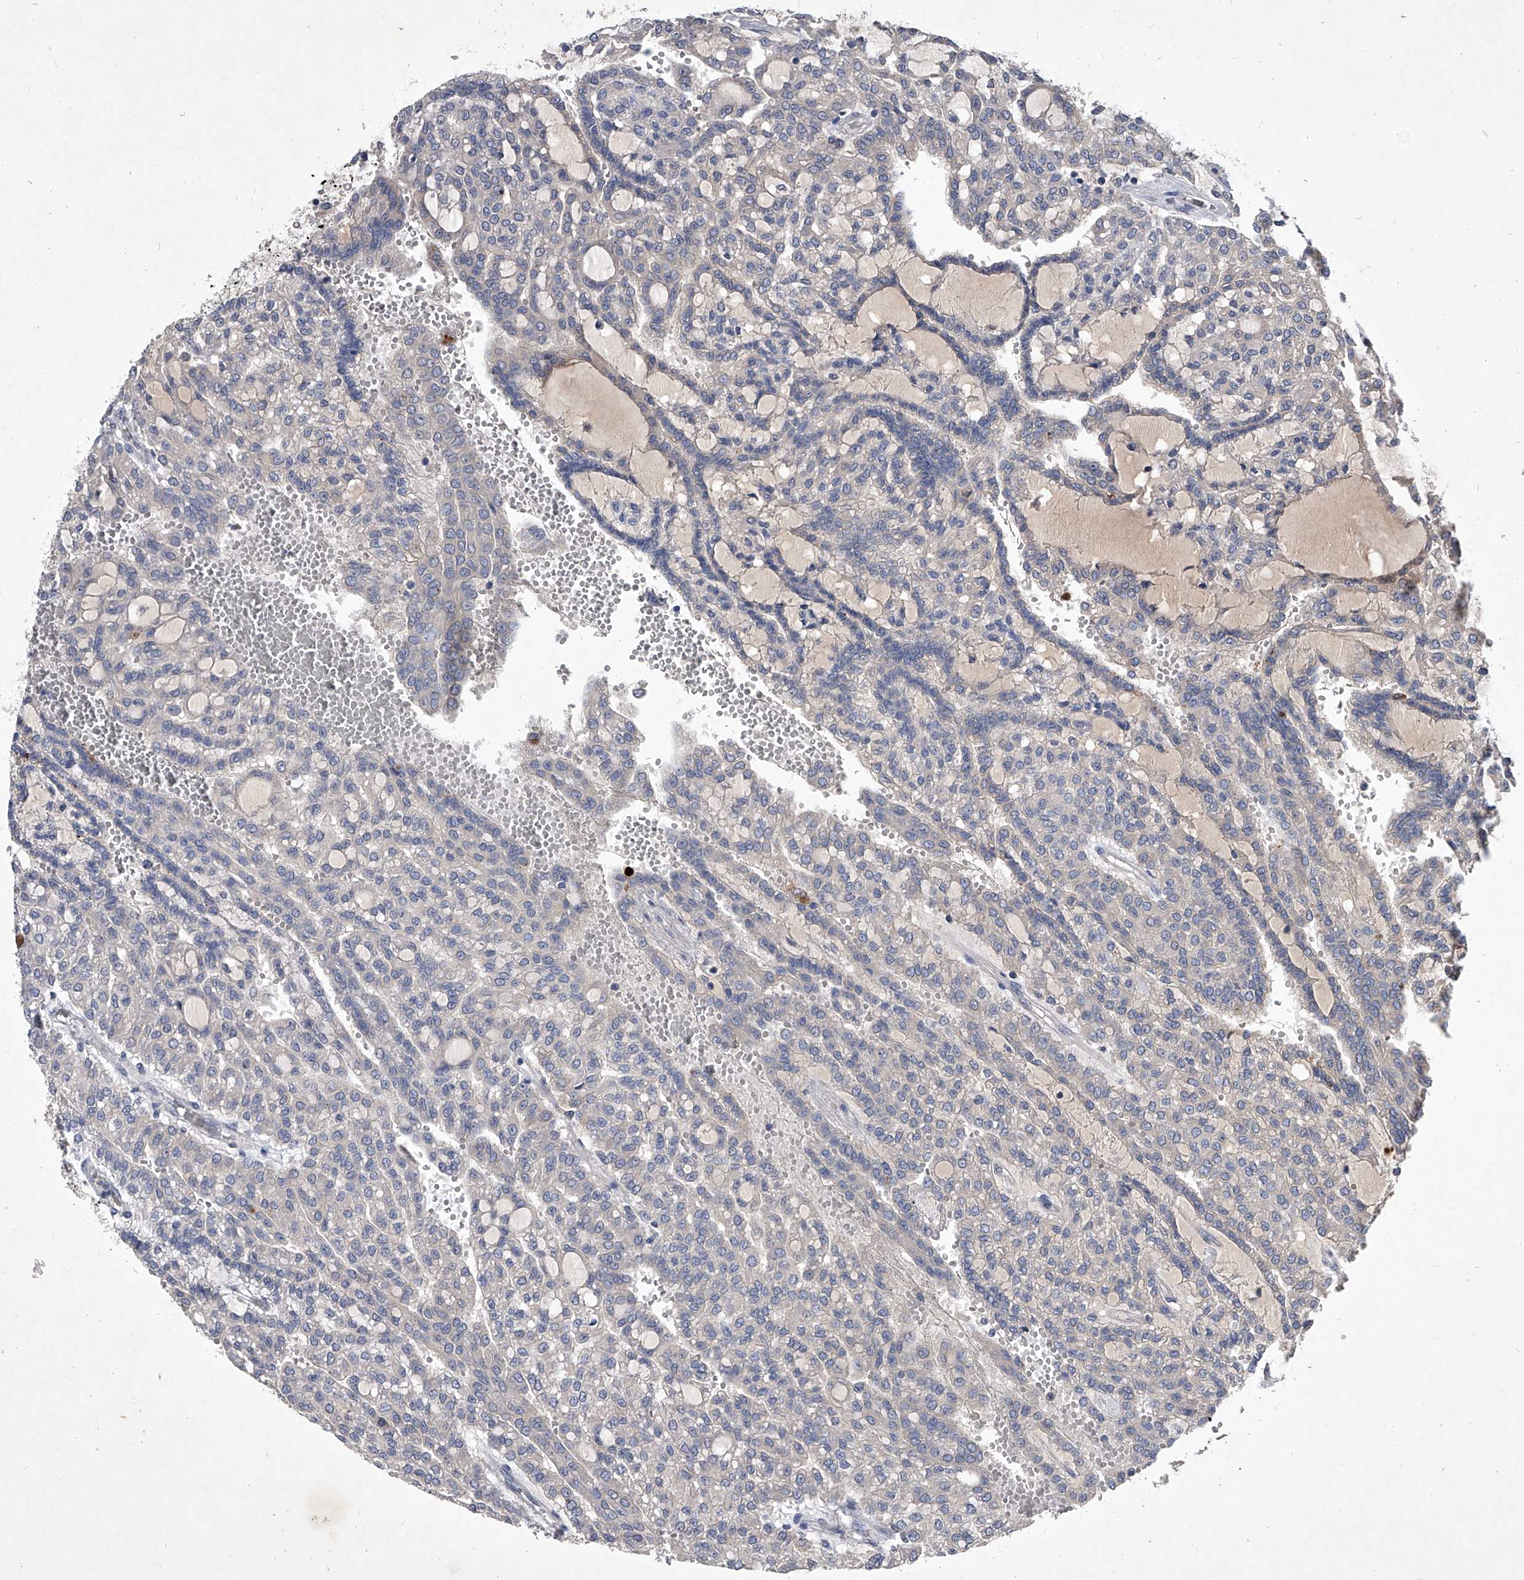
{"staining": {"intensity": "negative", "quantity": "none", "location": "none"}, "tissue": "renal cancer", "cell_type": "Tumor cells", "image_type": "cancer", "snomed": [{"axis": "morphology", "description": "Adenocarcinoma, NOS"}, {"axis": "topography", "description": "Kidney"}], "caption": "This is an immunohistochemistry histopathology image of renal cancer. There is no expression in tumor cells.", "gene": "C5", "patient": {"sex": "male", "age": 63}}